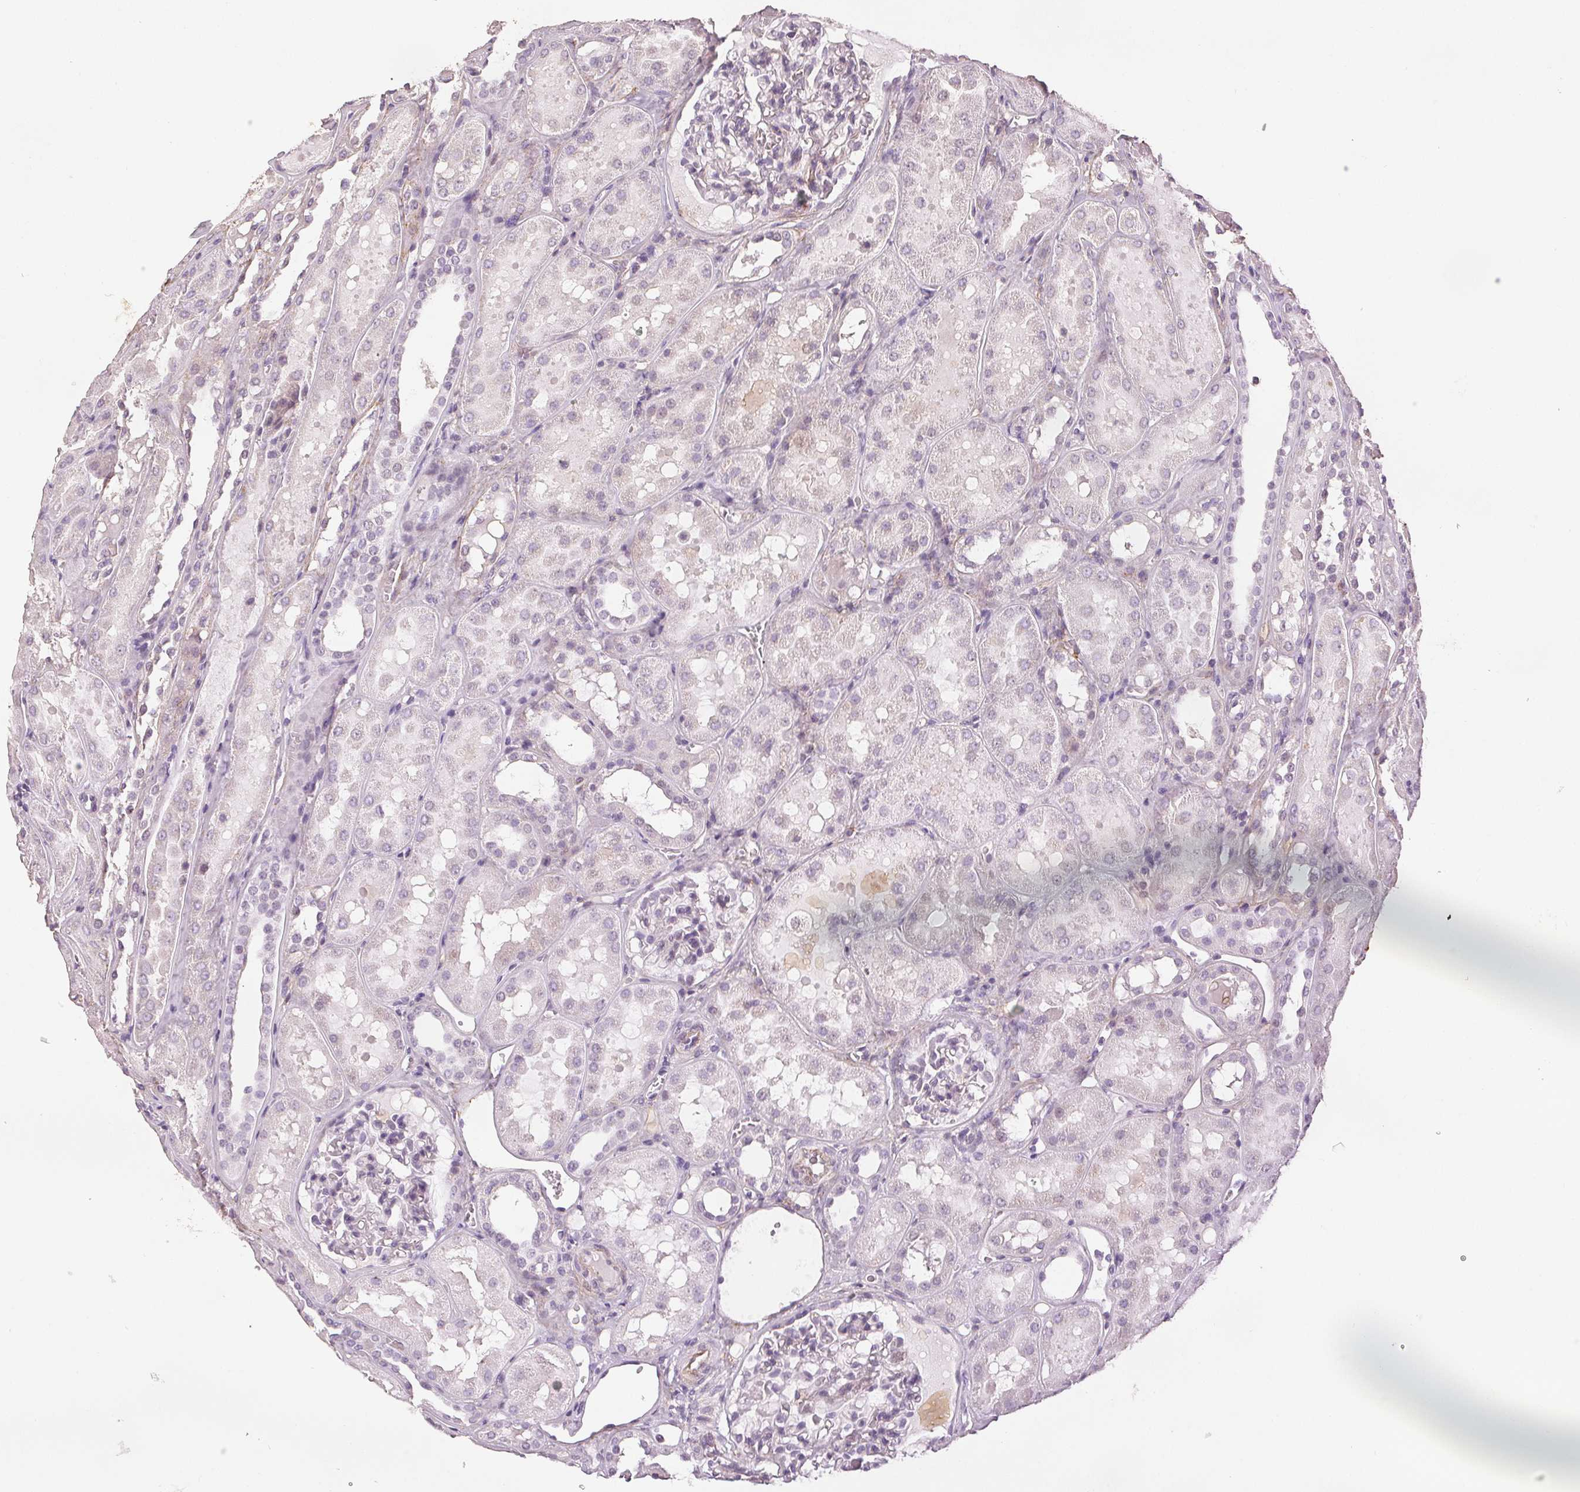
{"staining": {"intensity": "negative", "quantity": "none", "location": "none"}, "tissue": "kidney", "cell_type": "Cells in glomeruli", "image_type": "normal", "snomed": [{"axis": "morphology", "description": "Normal tissue, NOS"}, {"axis": "topography", "description": "Kidney"}, {"axis": "topography", "description": "Urinary bladder"}], "caption": "DAB (3,3'-diaminobenzidine) immunohistochemical staining of unremarkable human kidney exhibits no significant positivity in cells in glomeruli.", "gene": "FBN1", "patient": {"sex": "male", "age": 16}}